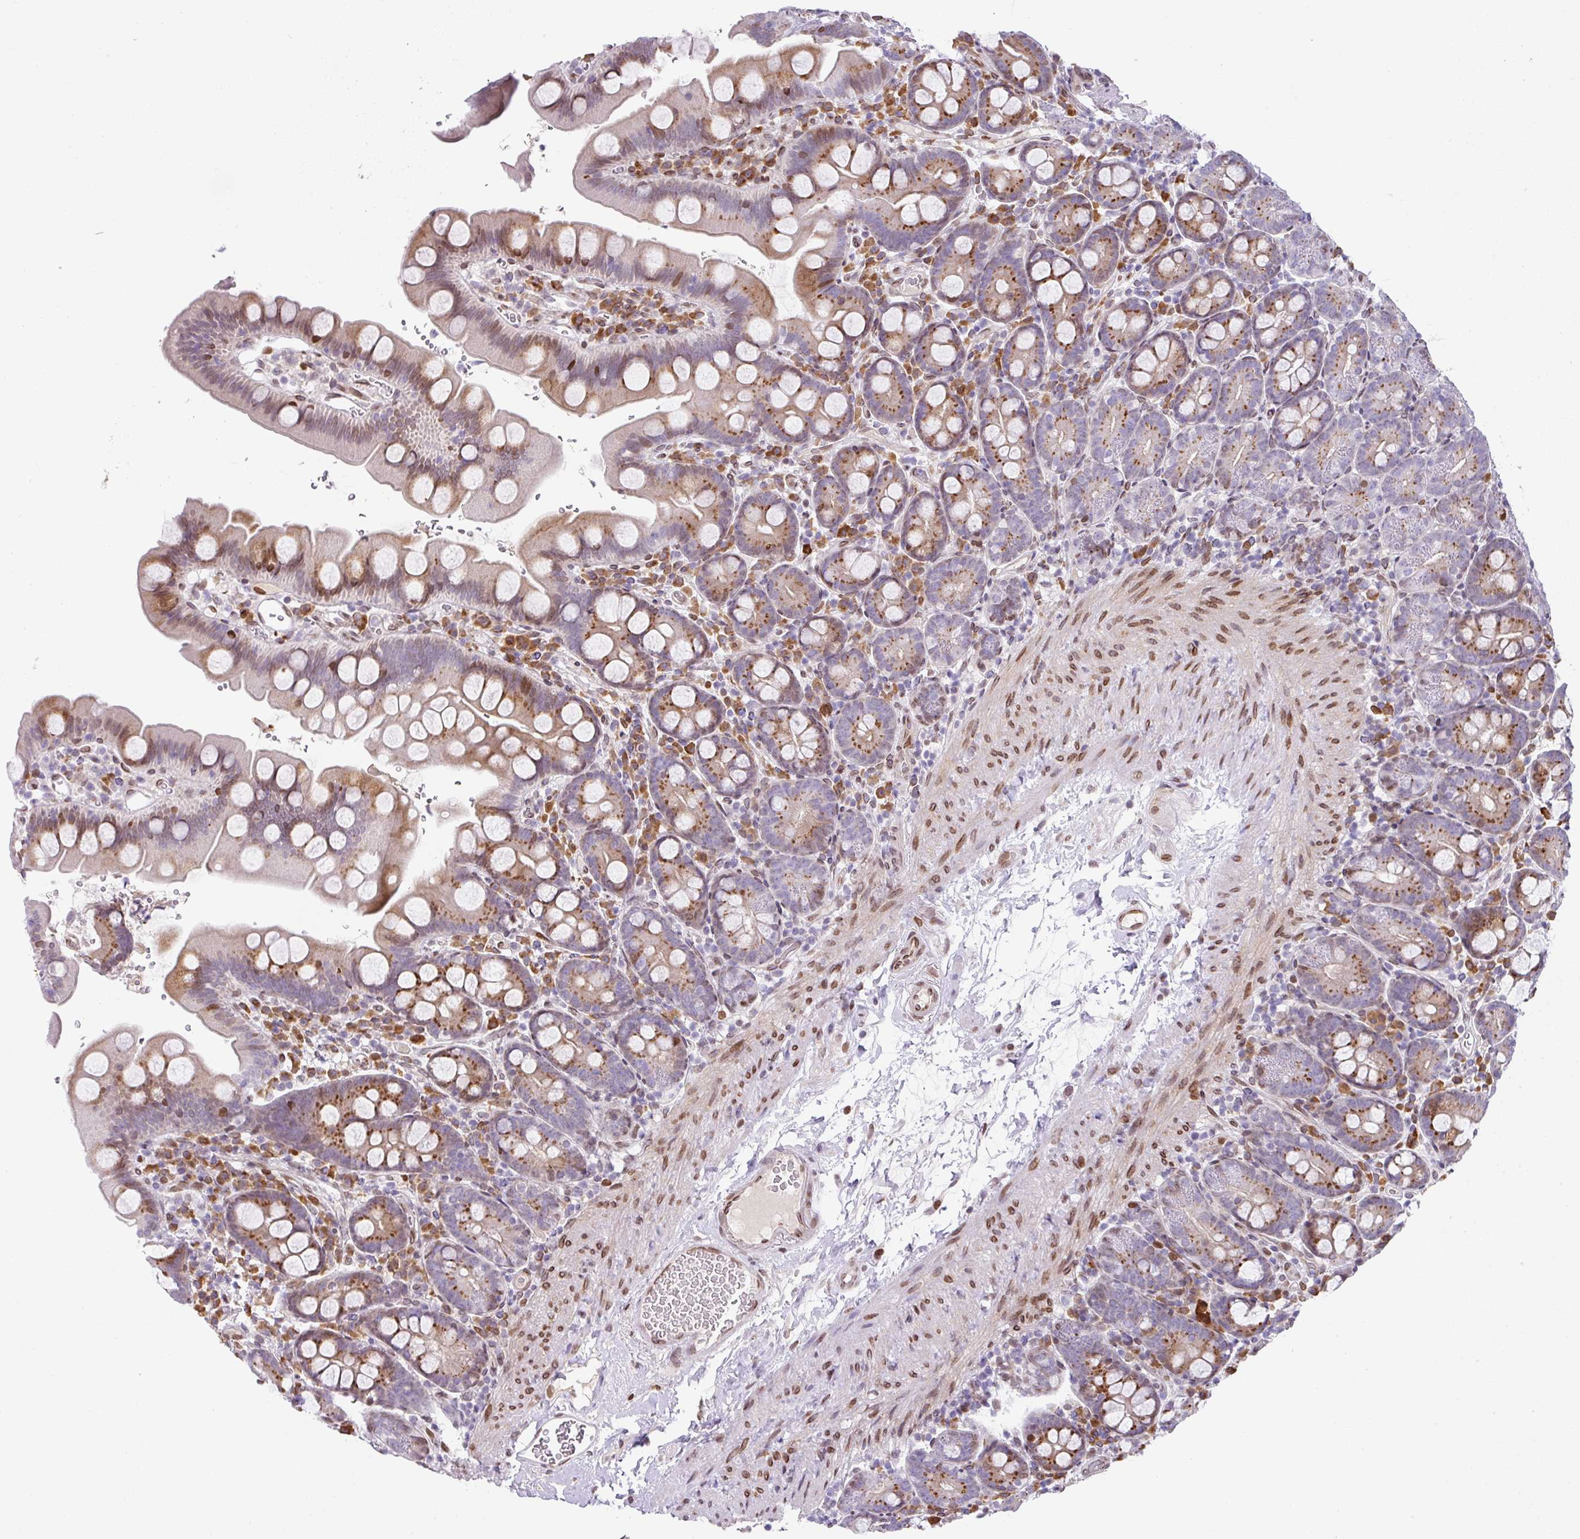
{"staining": {"intensity": "moderate", "quantity": ">75%", "location": "cytoplasmic/membranous,nuclear"}, "tissue": "small intestine", "cell_type": "Glandular cells", "image_type": "normal", "snomed": [{"axis": "morphology", "description": "Normal tissue, NOS"}, {"axis": "topography", "description": "Small intestine"}], "caption": "A brown stain shows moderate cytoplasmic/membranous,nuclear positivity of a protein in glandular cells of unremarkable small intestine.", "gene": "PLK1", "patient": {"sex": "female", "age": 68}}